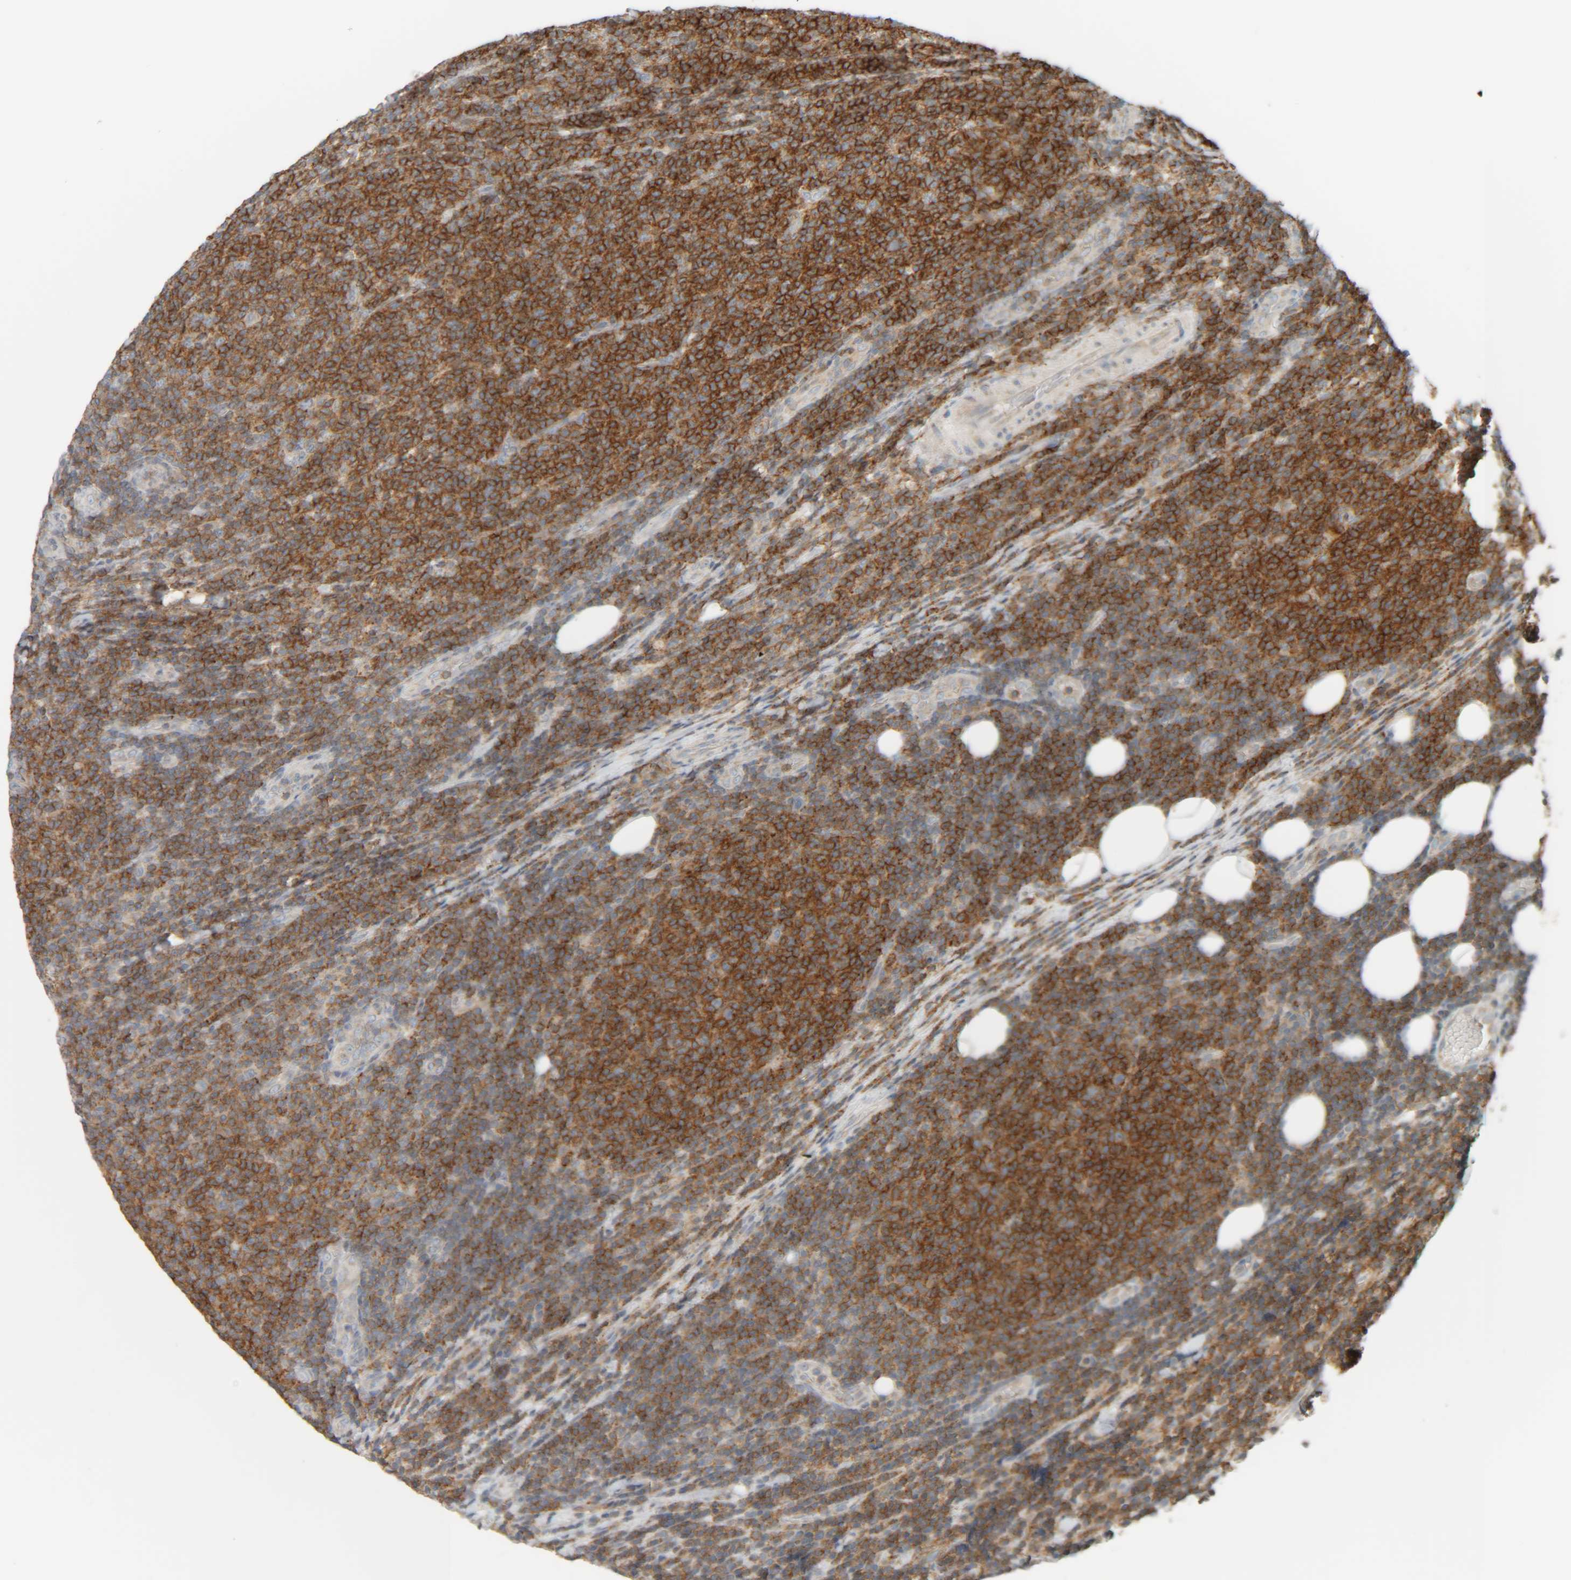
{"staining": {"intensity": "strong", "quantity": ">75%", "location": "cytoplasmic/membranous"}, "tissue": "lymphoma", "cell_type": "Tumor cells", "image_type": "cancer", "snomed": [{"axis": "morphology", "description": "Malignant lymphoma, non-Hodgkin's type, Low grade"}, {"axis": "topography", "description": "Lymph node"}], "caption": "Protein positivity by IHC exhibits strong cytoplasmic/membranous positivity in about >75% of tumor cells in malignant lymphoma, non-Hodgkin's type (low-grade).", "gene": "CCDC57", "patient": {"sex": "male", "age": 66}}